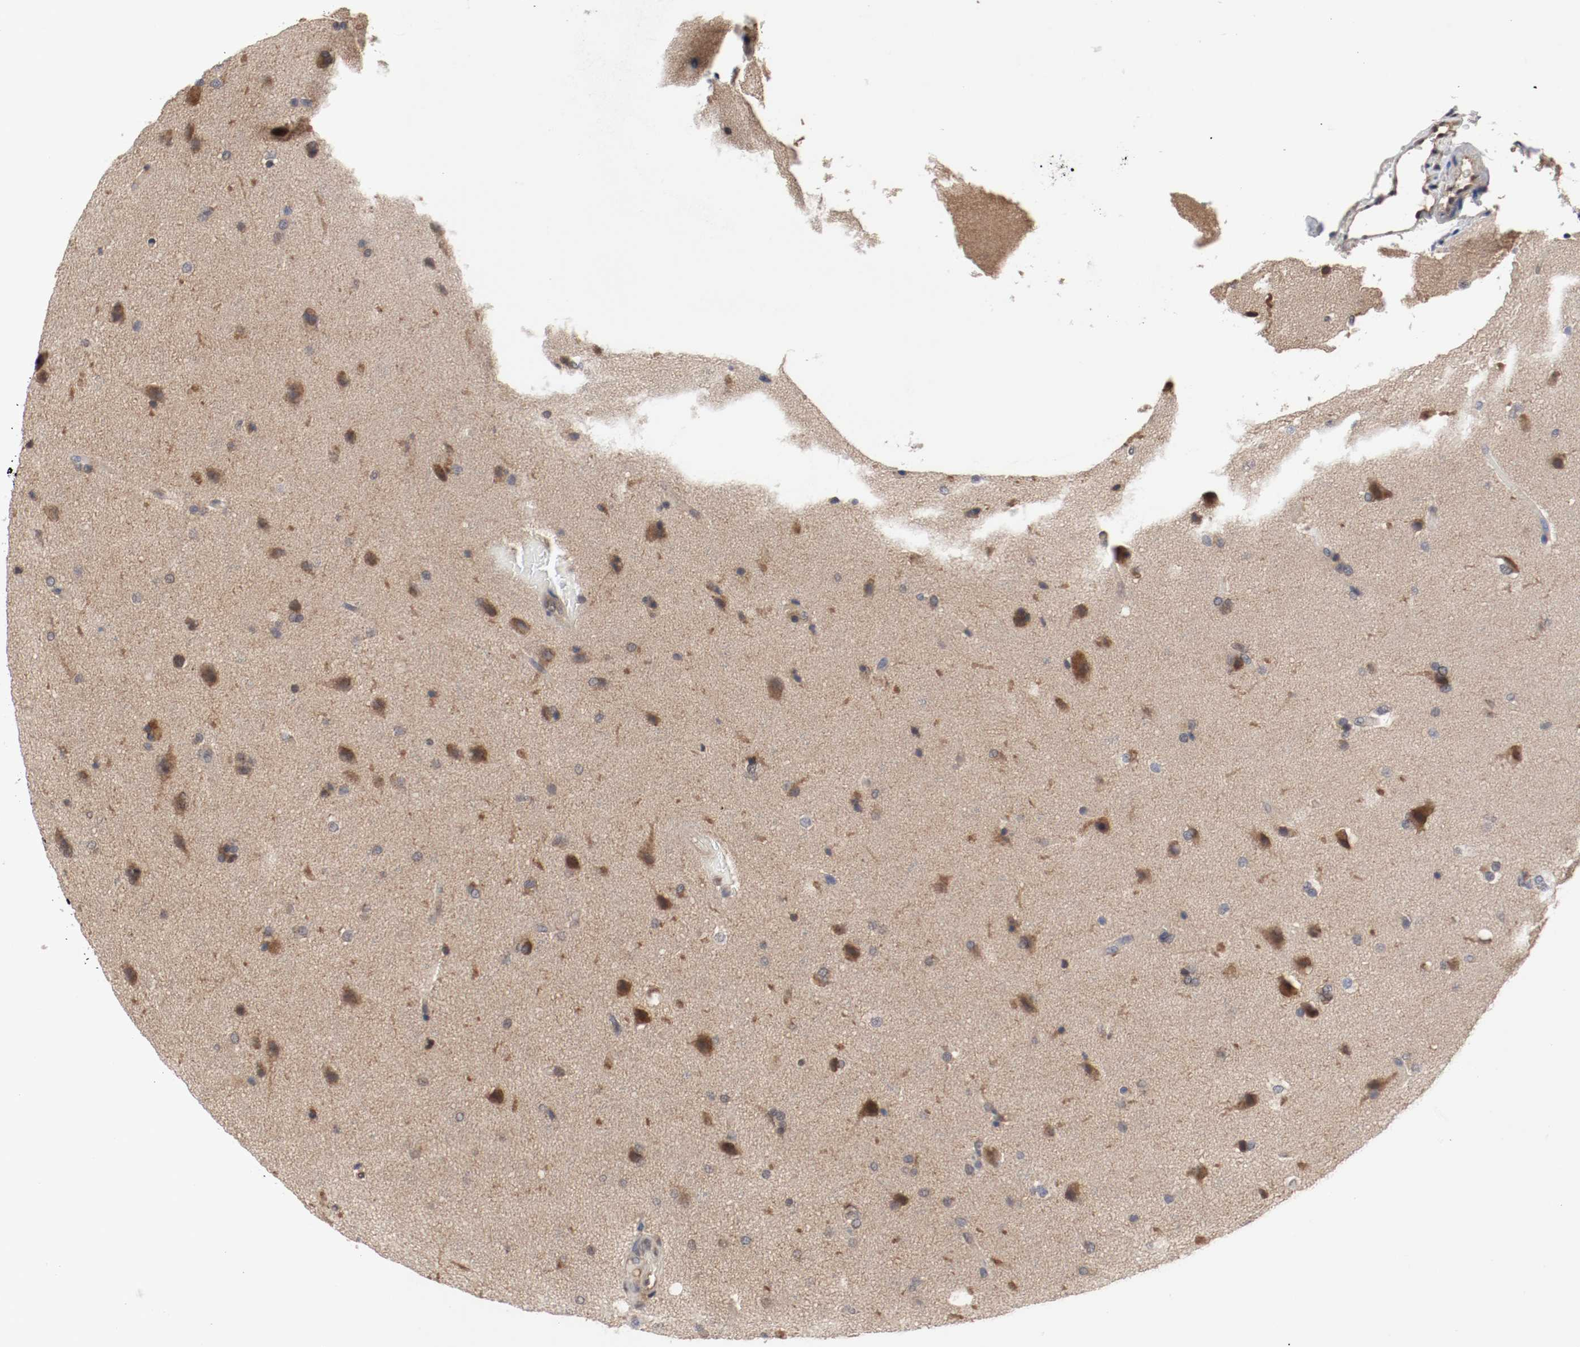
{"staining": {"intensity": "moderate", "quantity": ">75%", "location": "cytoplasmic/membranous"}, "tissue": "glioma", "cell_type": "Tumor cells", "image_type": "cancer", "snomed": [{"axis": "morphology", "description": "Glioma, malignant, Low grade"}, {"axis": "topography", "description": "Cerebral cortex"}], "caption": "A micrograph of glioma stained for a protein exhibits moderate cytoplasmic/membranous brown staining in tumor cells.", "gene": "AFG3L2", "patient": {"sex": "female", "age": 47}}